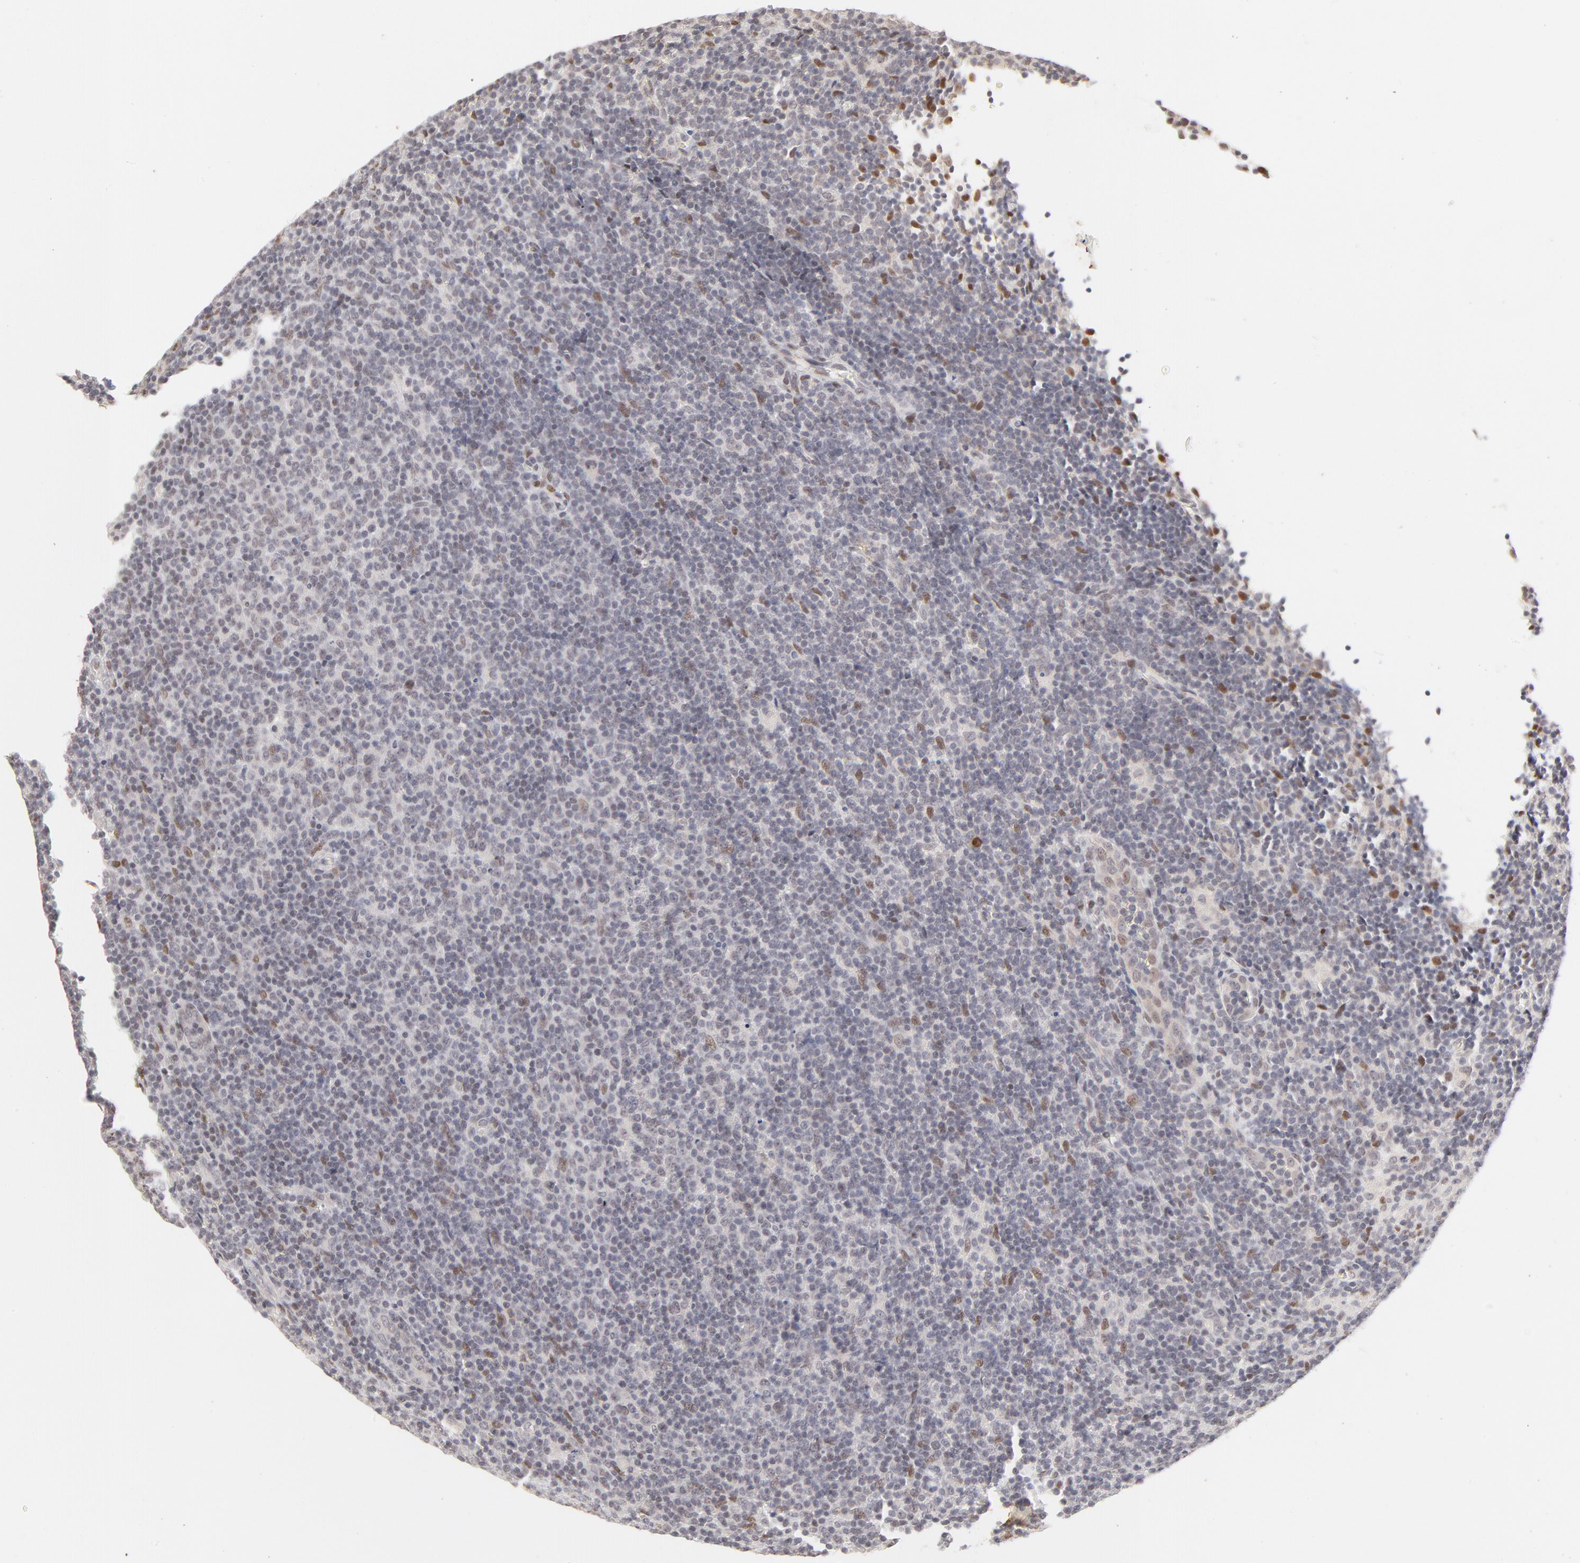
{"staining": {"intensity": "weak", "quantity": "<25%", "location": "nuclear"}, "tissue": "lymphoma", "cell_type": "Tumor cells", "image_type": "cancer", "snomed": [{"axis": "morphology", "description": "Malignant lymphoma, non-Hodgkin's type, Low grade"}, {"axis": "topography", "description": "Lymph node"}], "caption": "A high-resolution image shows immunohistochemistry (IHC) staining of malignant lymphoma, non-Hodgkin's type (low-grade), which reveals no significant expression in tumor cells.", "gene": "PBX3", "patient": {"sex": "male", "age": 70}}